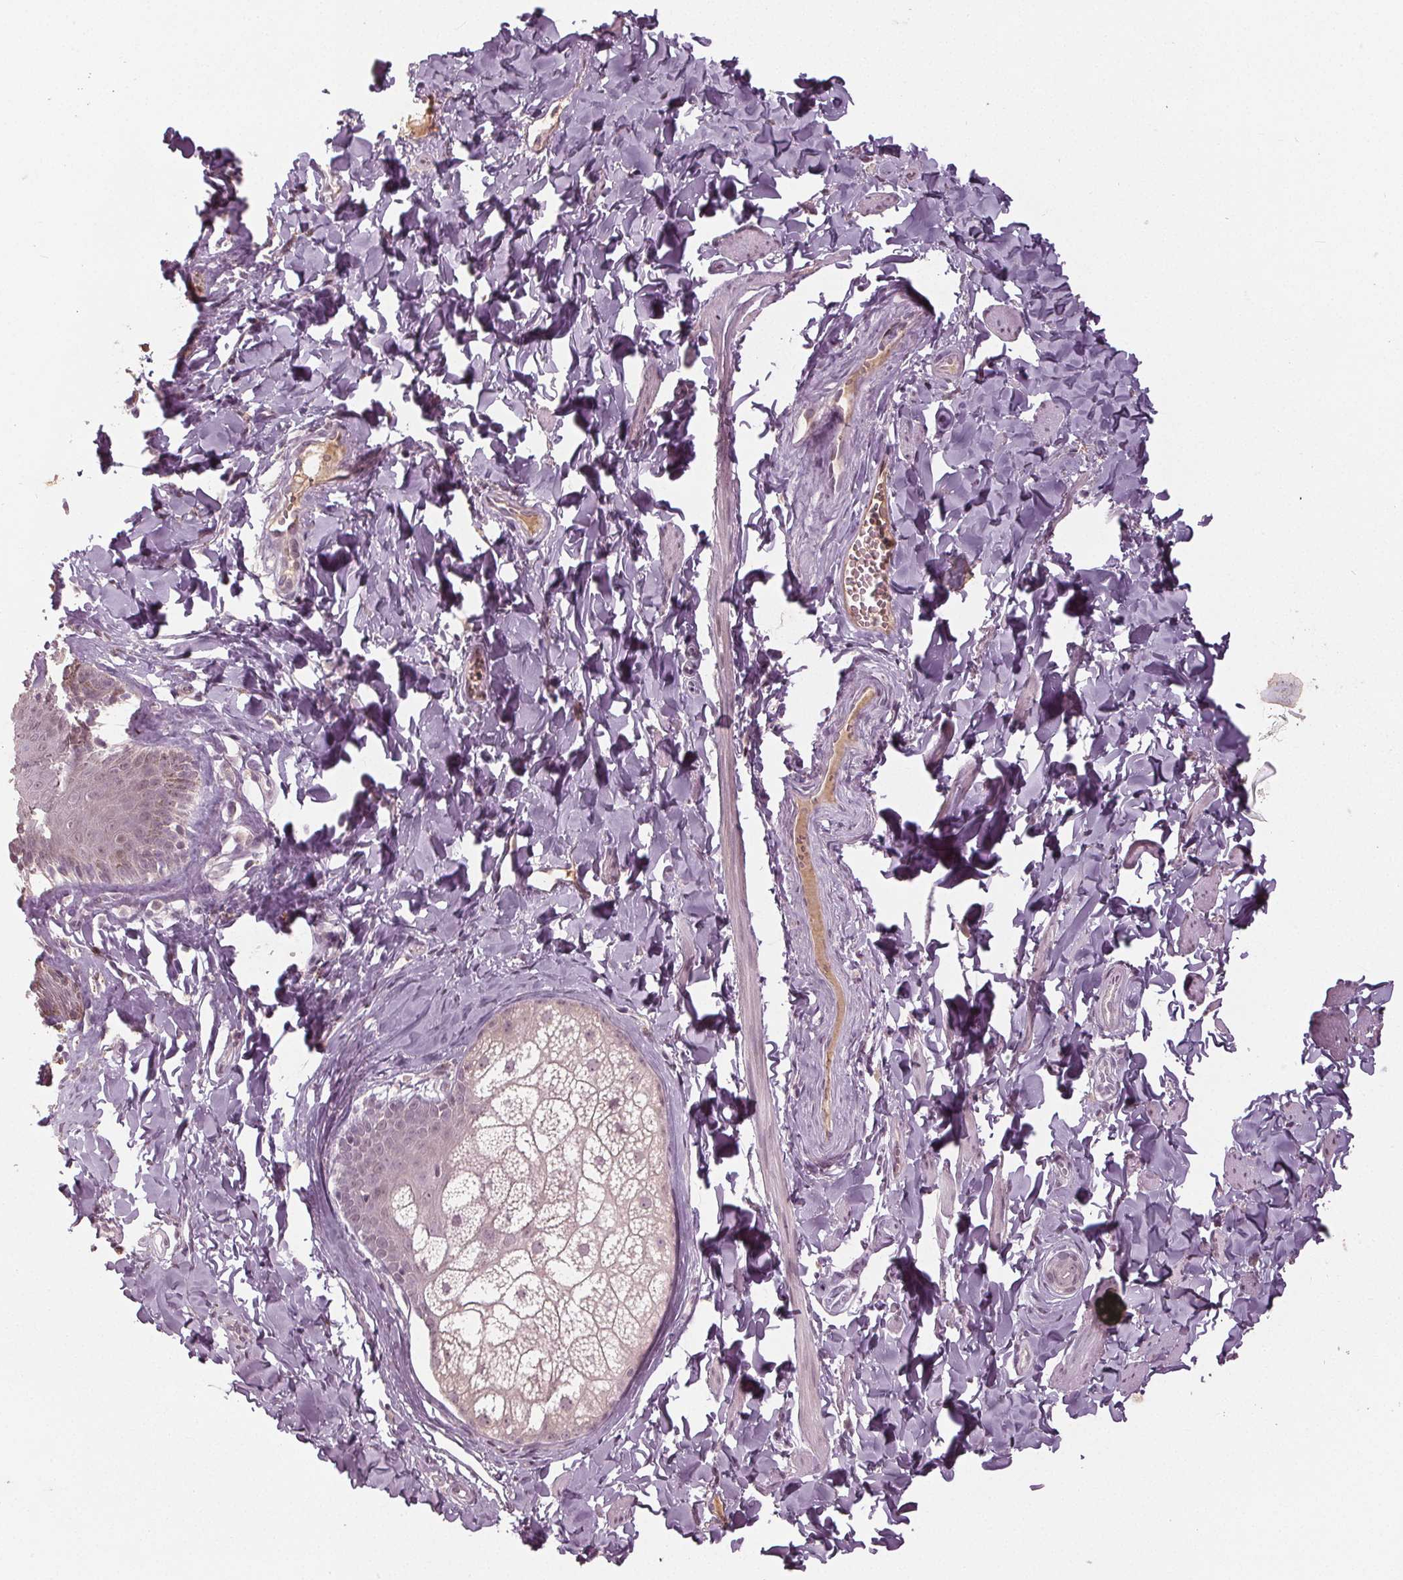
{"staining": {"intensity": "negative", "quantity": "none", "location": "none"}, "tissue": "skin", "cell_type": "Epidermal cells", "image_type": "normal", "snomed": [{"axis": "morphology", "description": "Normal tissue, NOS"}, {"axis": "topography", "description": "Vulva"}, {"axis": "topography", "description": "Peripheral nerve tissue"}], "caption": "High magnification brightfield microscopy of benign skin stained with DAB (3,3'-diaminobenzidine) (brown) and counterstained with hematoxylin (blue): epidermal cells show no significant positivity. (Immunohistochemistry, brightfield microscopy, high magnification).", "gene": "CXCL16", "patient": {"sex": "female", "age": 66}}